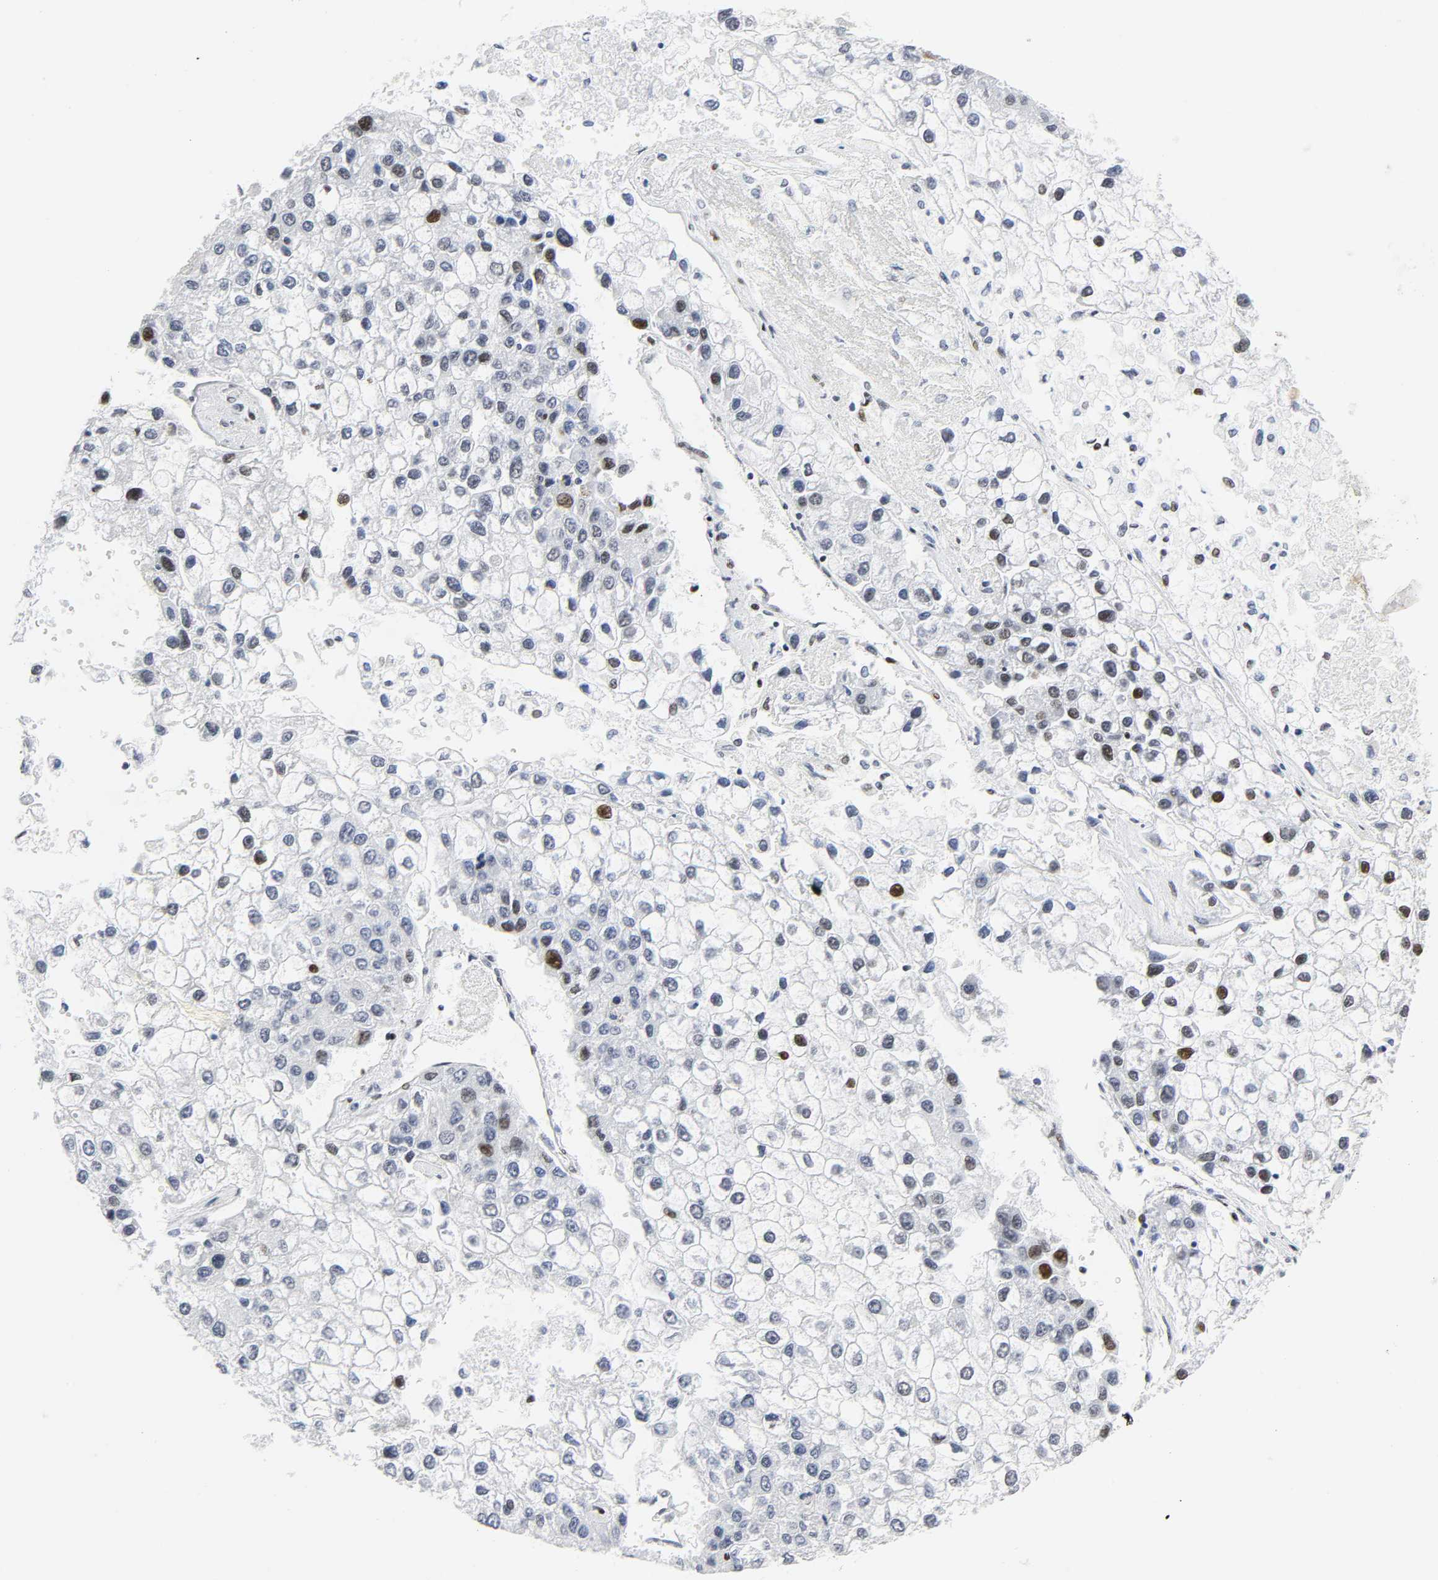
{"staining": {"intensity": "negative", "quantity": "none", "location": "none"}, "tissue": "liver cancer", "cell_type": "Tumor cells", "image_type": "cancer", "snomed": [{"axis": "morphology", "description": "Carcinoma, Hepatocellular, NOS"}, {"axis": "topography", "description": "Liver"}], "caption": "There is no significant staining in tumor cells of liver cancer (hepatocellular carcinoma).", "gene": "DOCK1", "patient": {"sex": "female", "age": 66}}